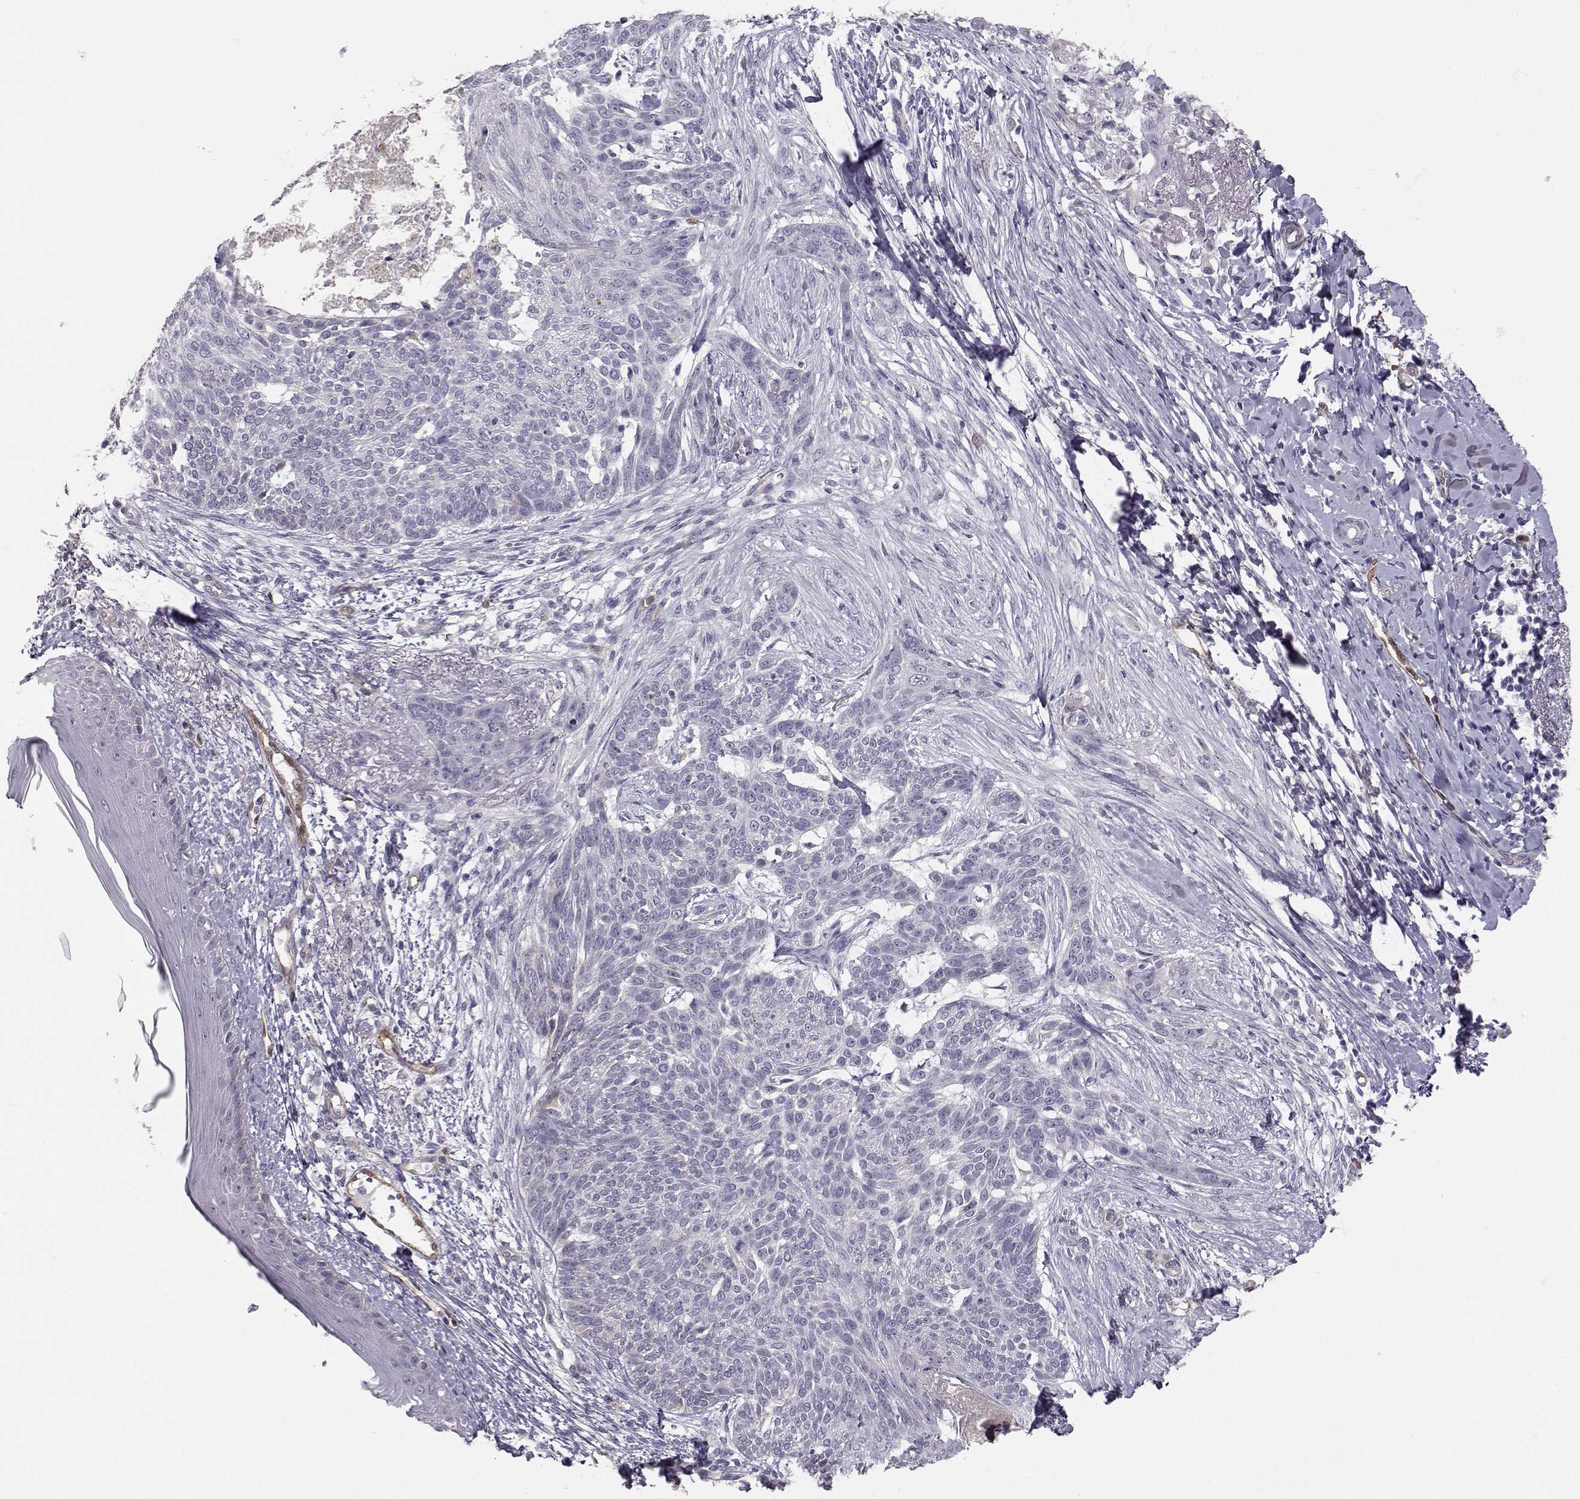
{"staining": {"intensity": "negative", "quantity": "none", "location": "none"}, "tissue": "skin cancer", "cell_type": "Tumor cells", "image_type": "cancer", "snomed": [{"axis": "morphology", "description": "Normal tissue, NOS"}, {"axis": "morphology", "description": "Basal cell carcinoma"}, {"axis": "topography", "description": "Skin"}], "caption": "Immunohistochemical staining of skin cancer reveals no significant expression in tumor cells. (DAB immunohistochemistry visualized using brightfield microscopy, high magnification).", "gene": "PGM5", "patient": {"sex": "male", "age": 84}}